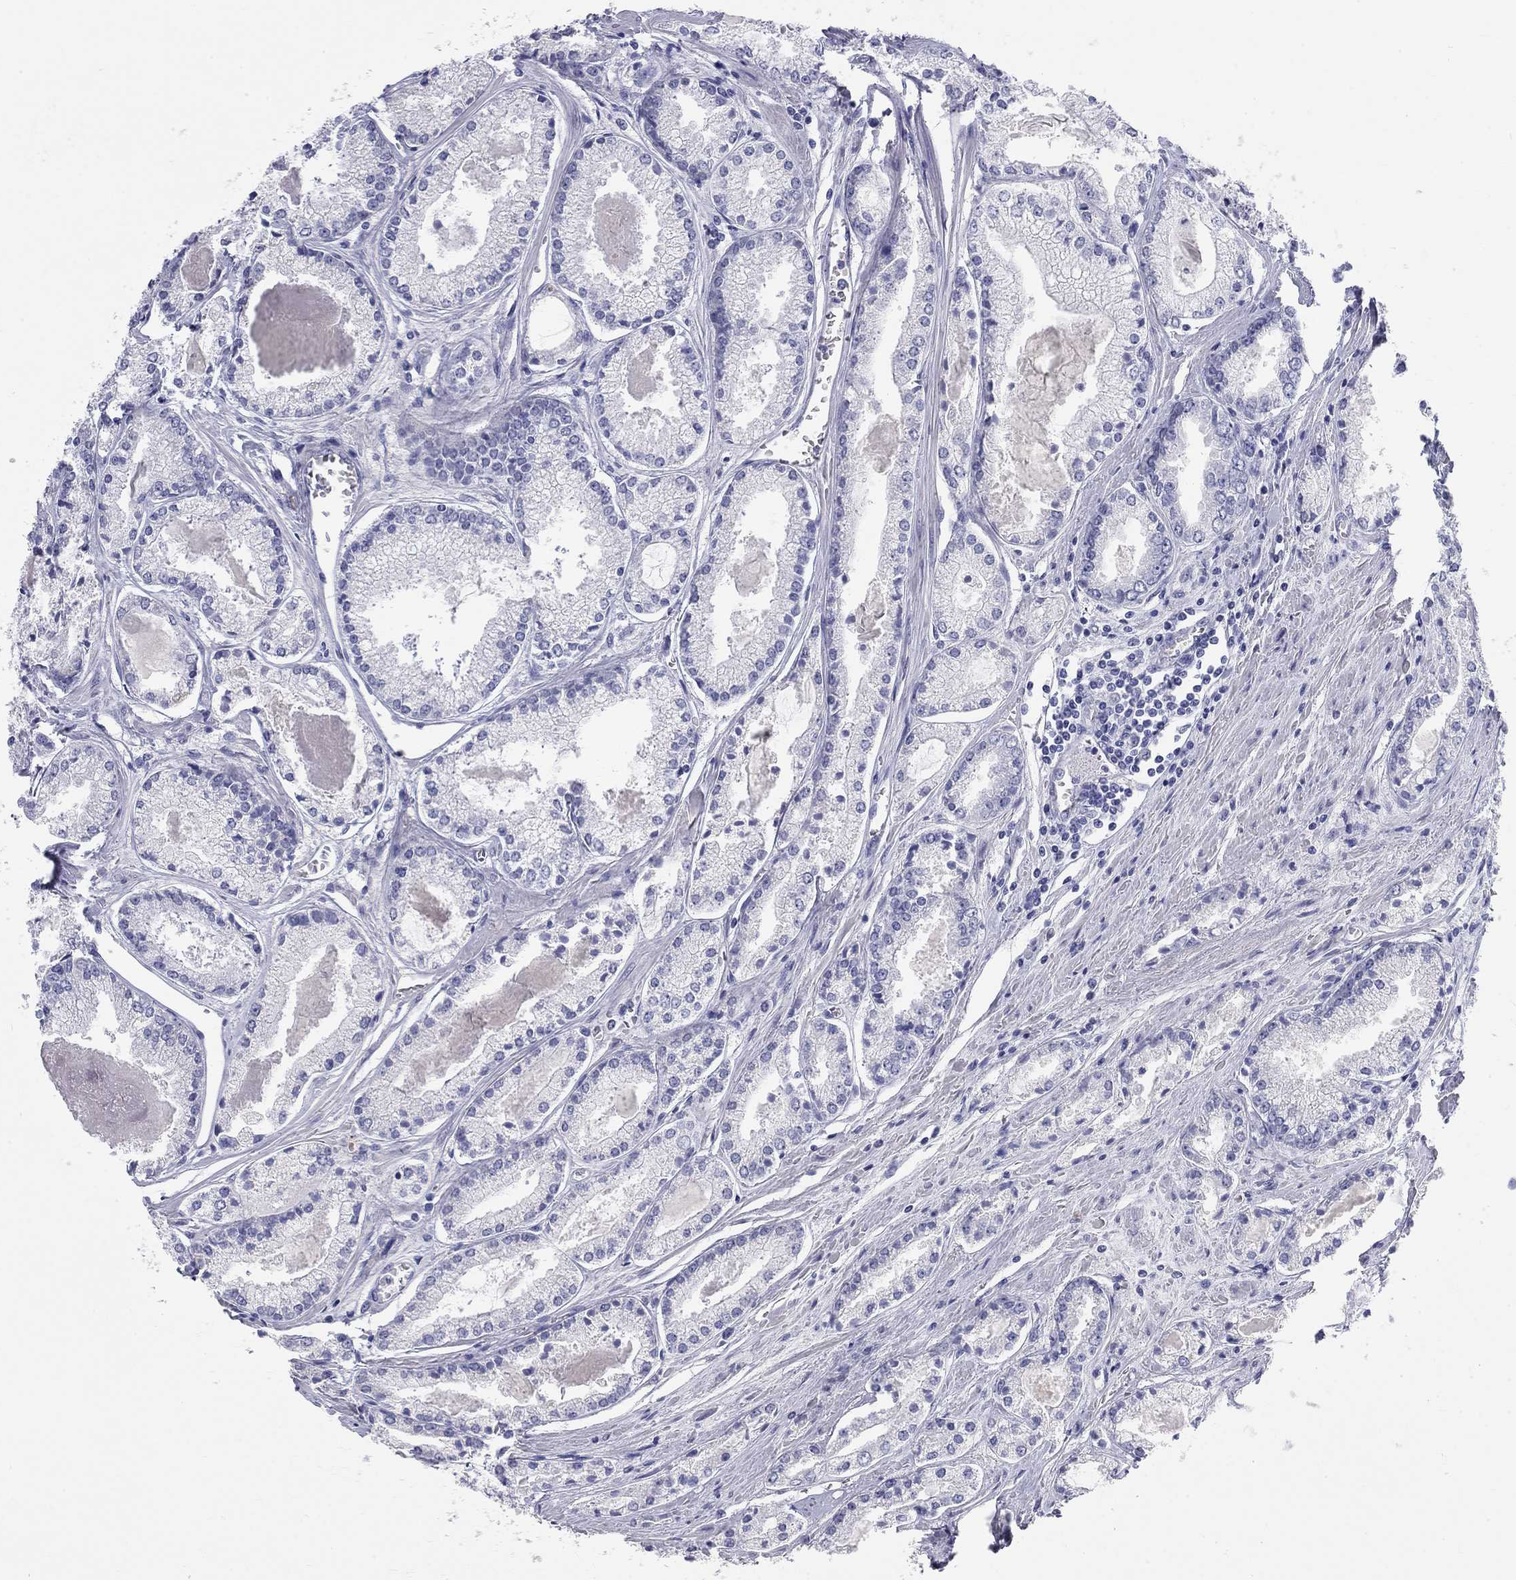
{"staining": {"intensity": "negative", "quantity": "none", "location": "none"}, "tissue": "prostate cancer", "cell_type": "Tumor cells", "image_type": "cancer", "snomed": [{"axis": "morphology", "description": "Adenocarcinoma, NOS"}, {"axis": "topography", "description": "Prostate"}], "caption": "High magnification brightfield microscopy of prostate adenocarcinoma stained with DAB (3,3'-diaminobenzidine) (brown) and counterstained with hematoxylin (blue): tumor cells show no significant expression.", "gene": "PHOX2B", "patient": {"sex": "male", "age": 72}}